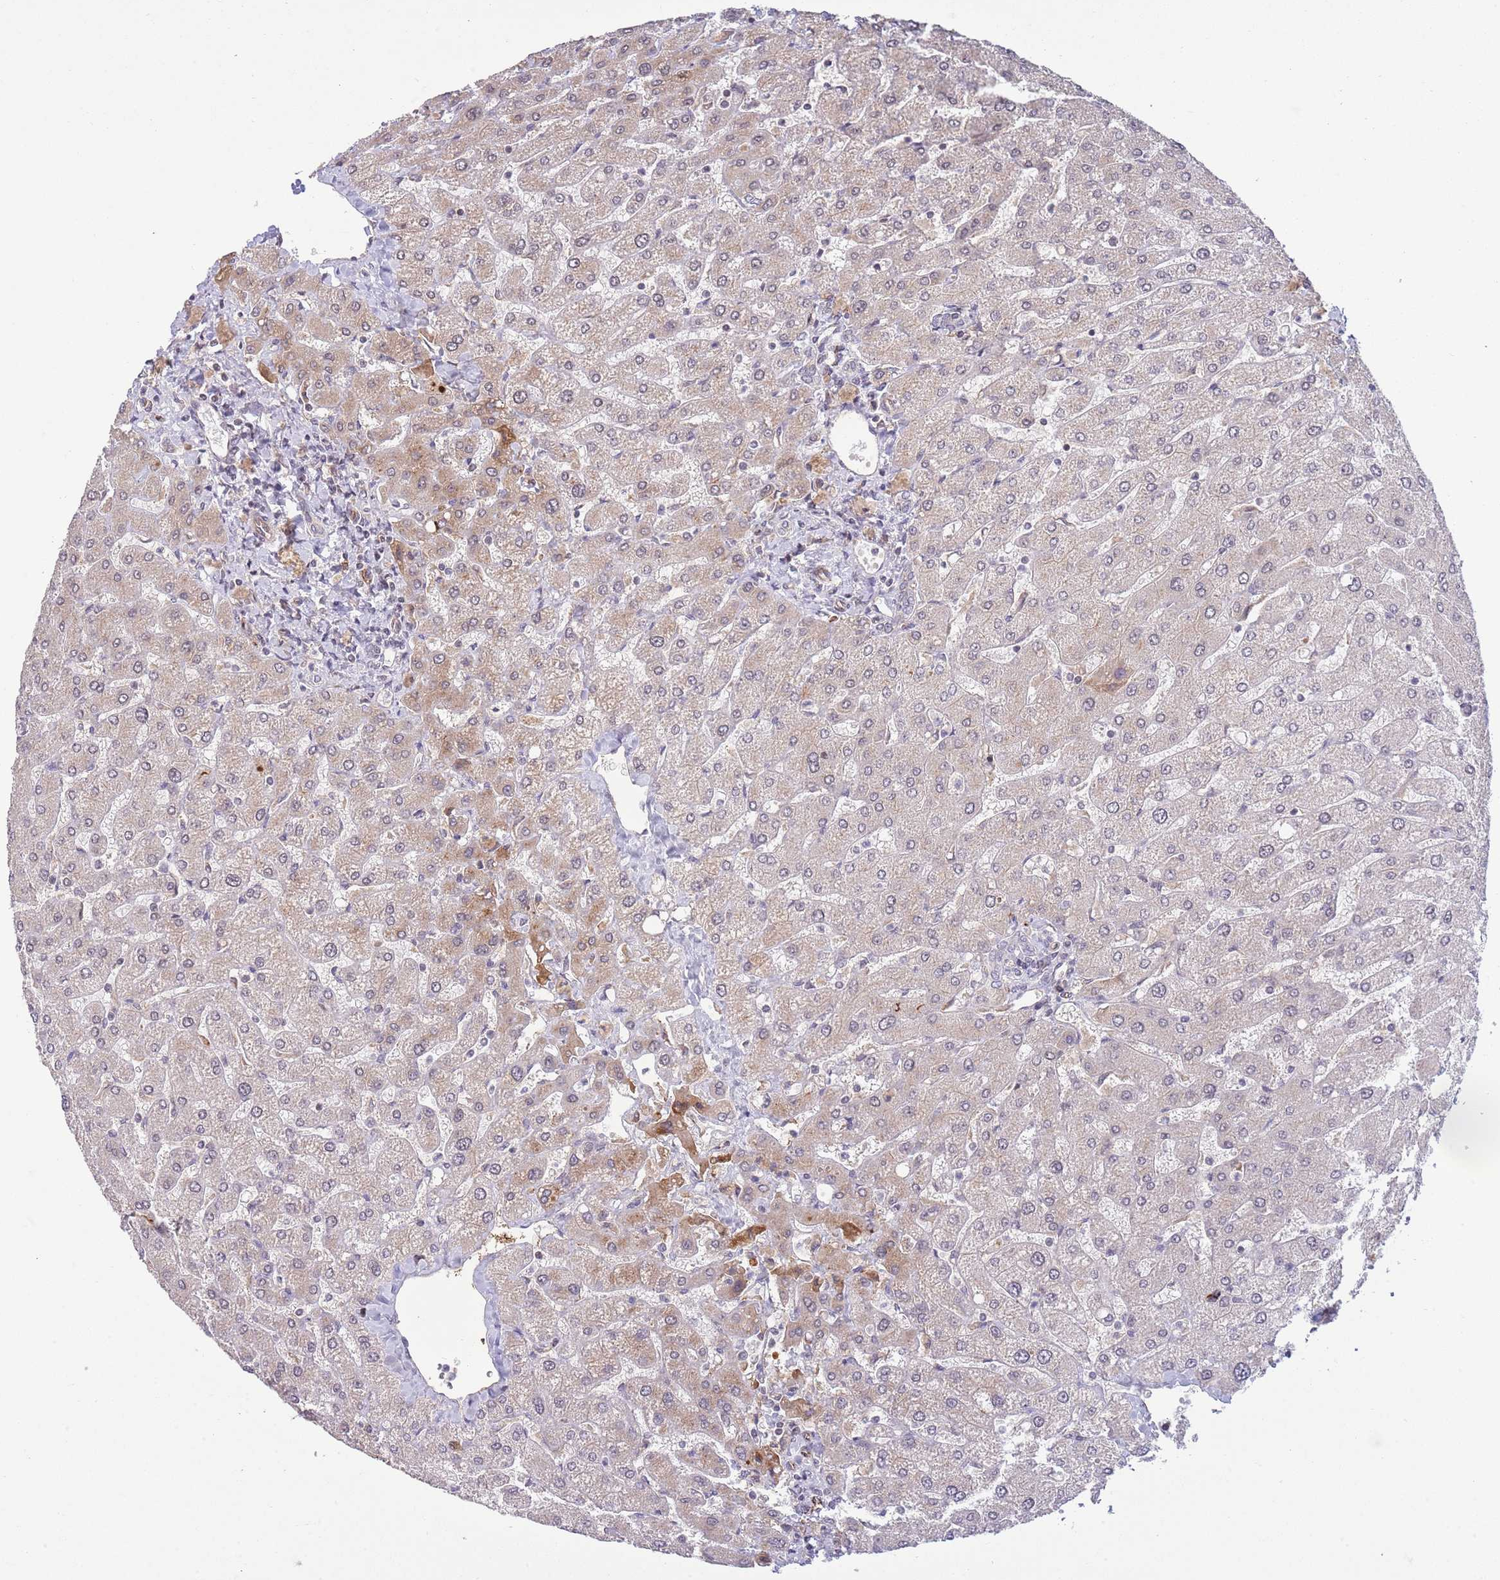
{"staining": {"intensity": "negative", "quantity": "none", "location": "none"}, "tissue": "liver", "cell_type": "Cholangiocytes", "image_type": "normal", "snomed": [{"axis": "morphology", "description": "Normal tissue, NOS"}, {"axis": "topography", "description": "Liver"}], "caption": "DAB immunohistochemical staining of unremarkable human liver demonstrates no significant staining in cholangiocytes.", "gene": "DPP10", "patient": {"sex": "male", "age": 55}}